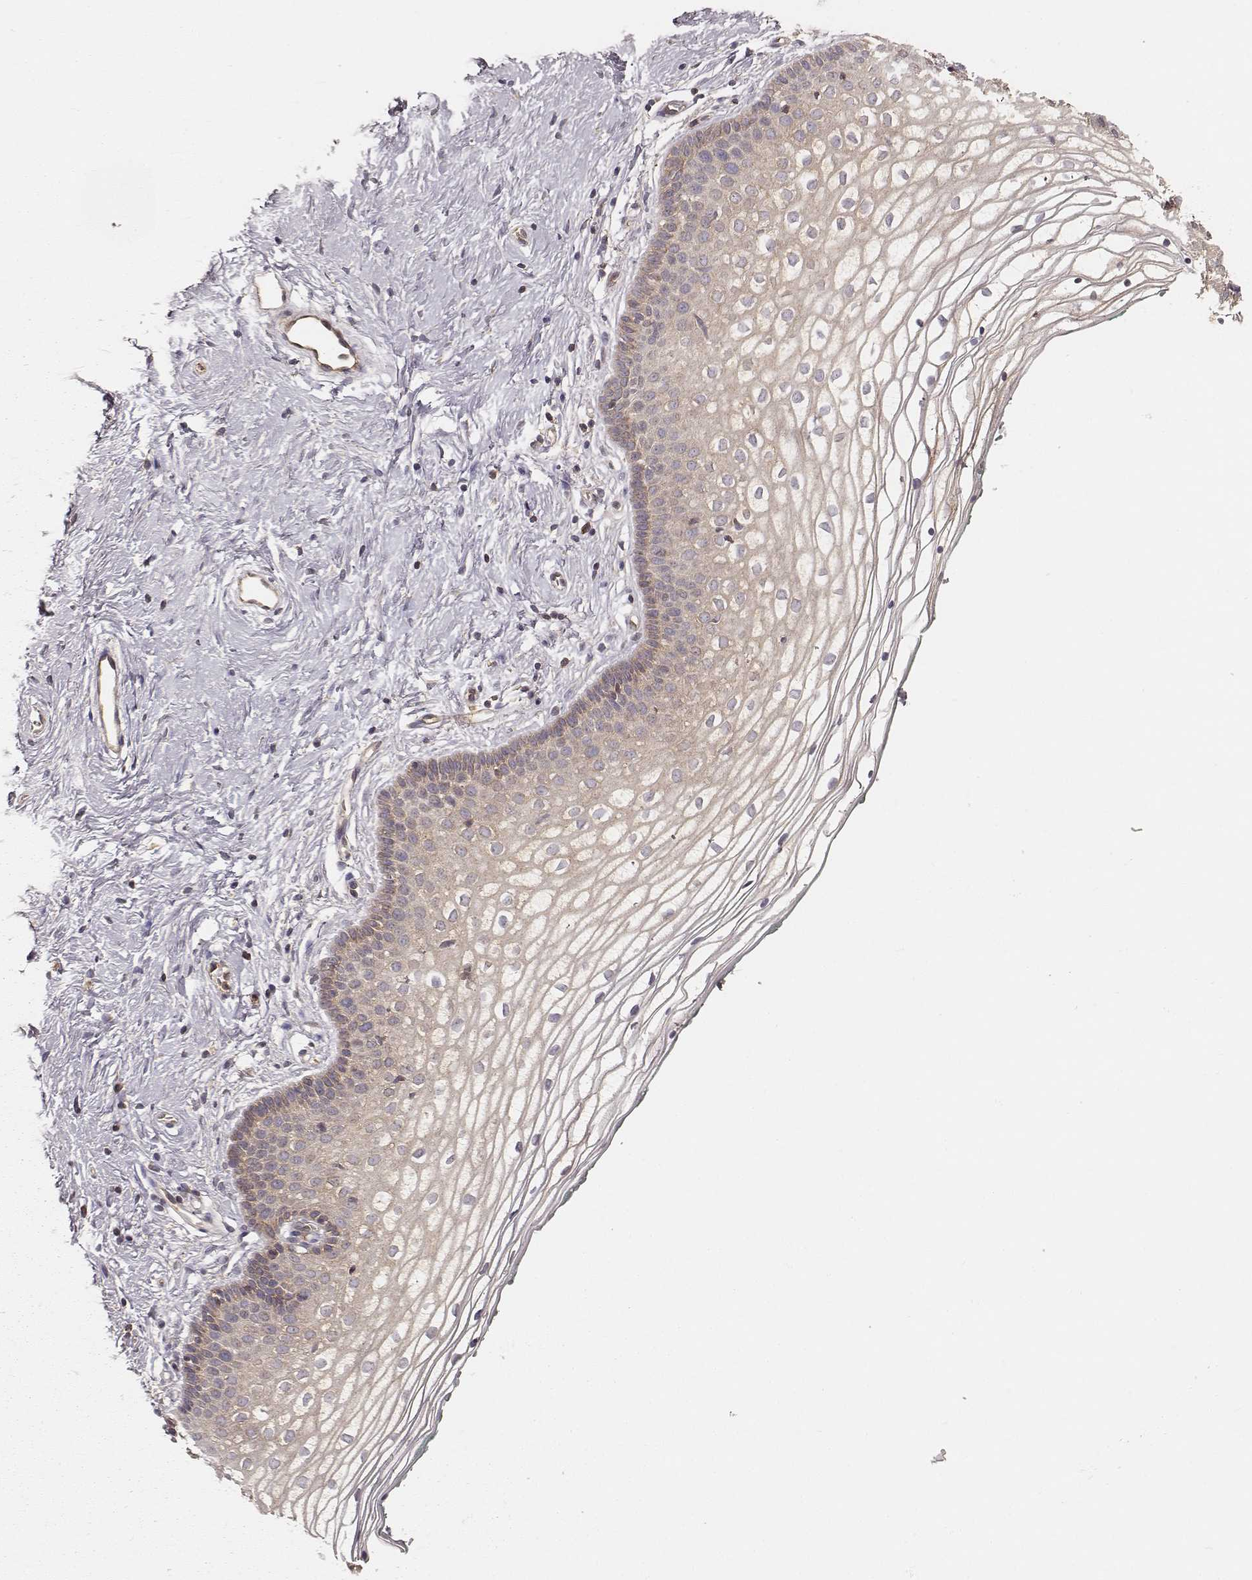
{"staining": {"intensity": "weak", "quantity": "25%-75%", "location": "cytoplasmic/membranous"}, "tissue": "vagina", "cell_type": "Squamous epithelial cells", "image_type": "normal", "snomed": [{"axis": "morphology", "description": "Normal tissue, NOS"}, {"axis": "topography", "description": "Vagina"}], "caption": "A high-resolution micrograph shows immunohistochemistry (IHC) staining of unremarkable vagina, which shows weak cytoplasmic/membranous expression in about 25%-75% of squamous epithelial cells. The protein is stained brown, and the nuclei are stained in blue (DAB (3,3'-diaminobenzidine) IHC with brightfield microscopy, high magnification).", "gene": "CARS1", "patient": {"sex": "female", "age": 36}}